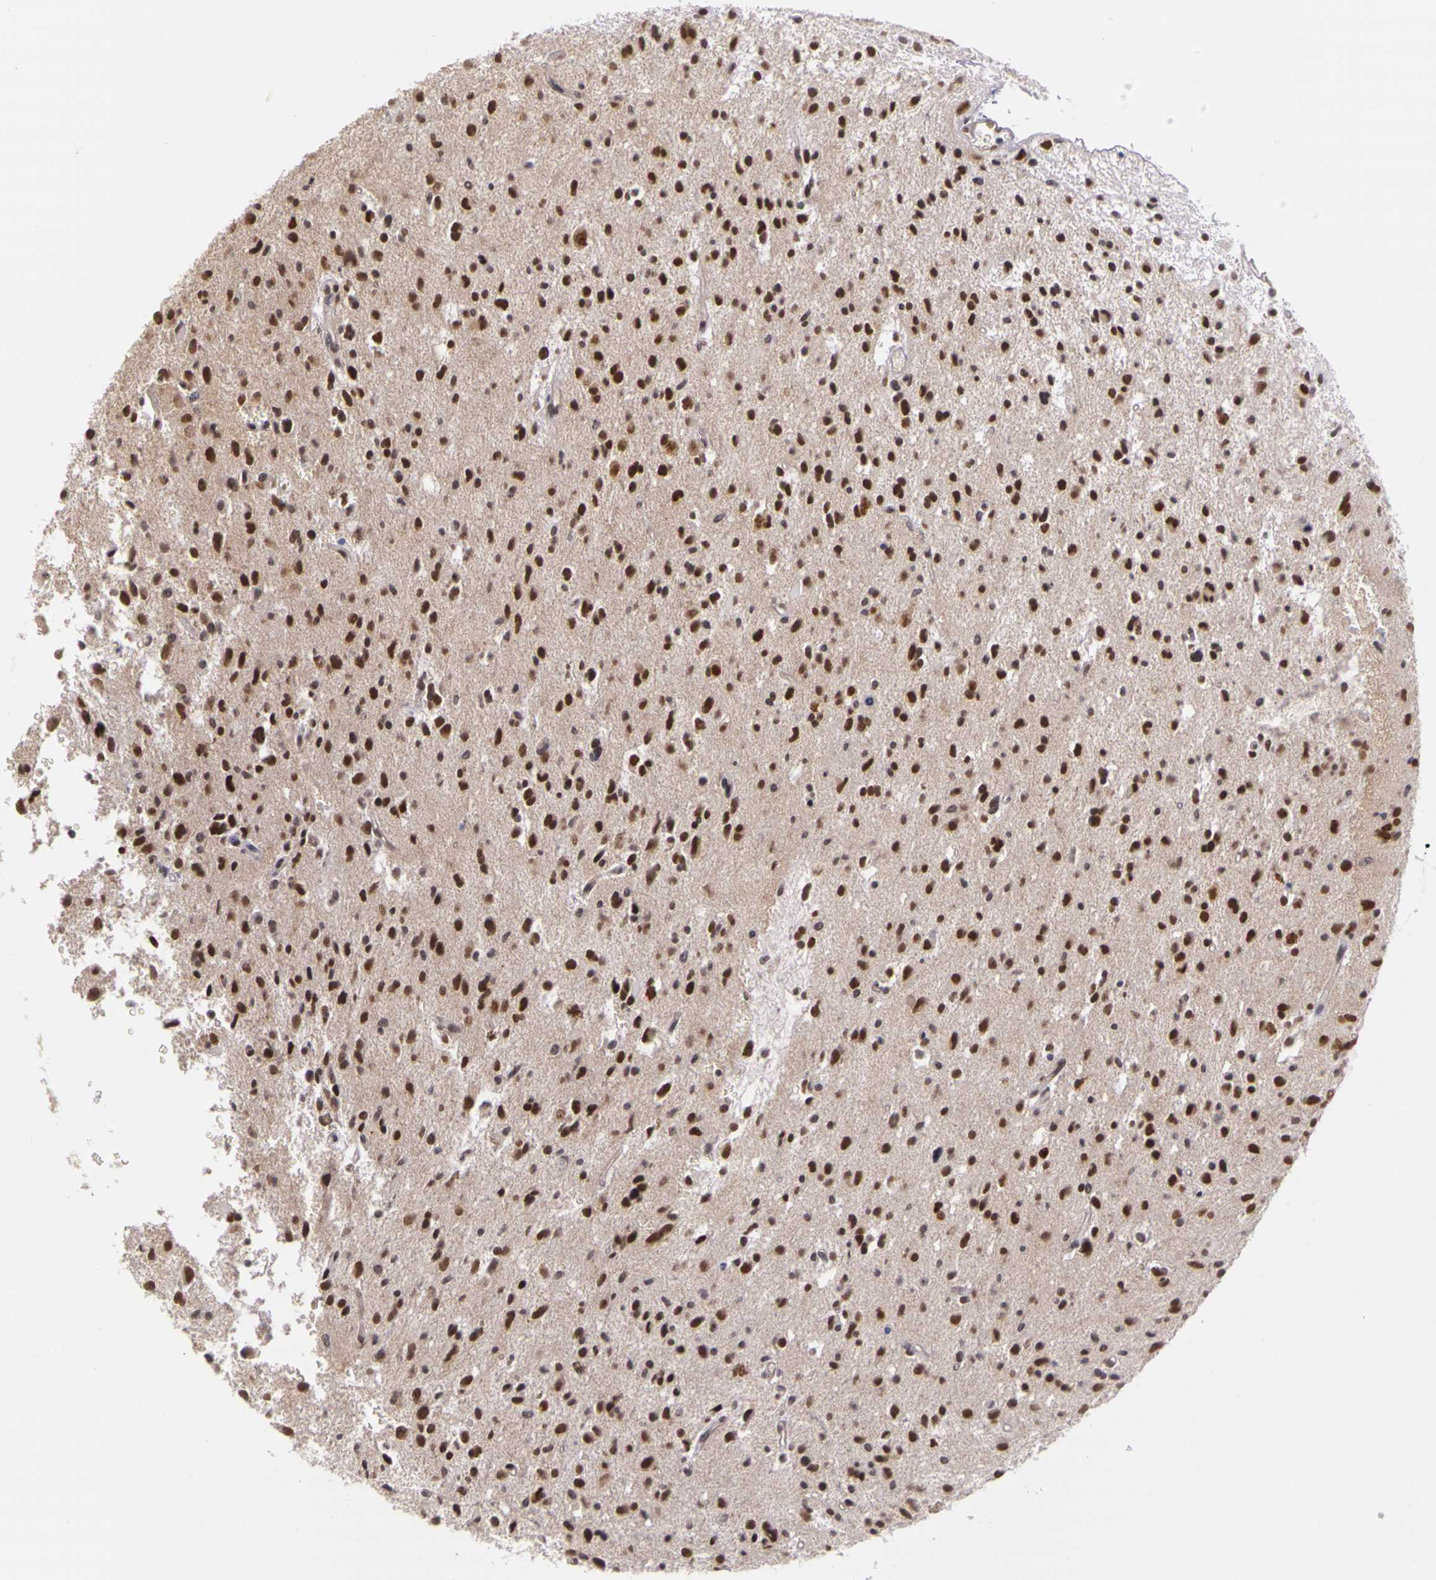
{"staining": {"intensity": "strong", "quantity": ">75%", "location": "nuclear"}, "tissue": "glioma", "cell_type": "Tumor cells", "image_type": "cancer", "snomed": [{"axis": "morphology", "description": "Glioma, malignant, Low grade"}, {"axis": "topography", "description": "Brain"}], "caption": "Protein expression analysis of glioma reveals strong nuclear positivity in approximately >75% of tumor cells.", "gene": "WDR13", "patient": {"sex": "female", "age": 46}}